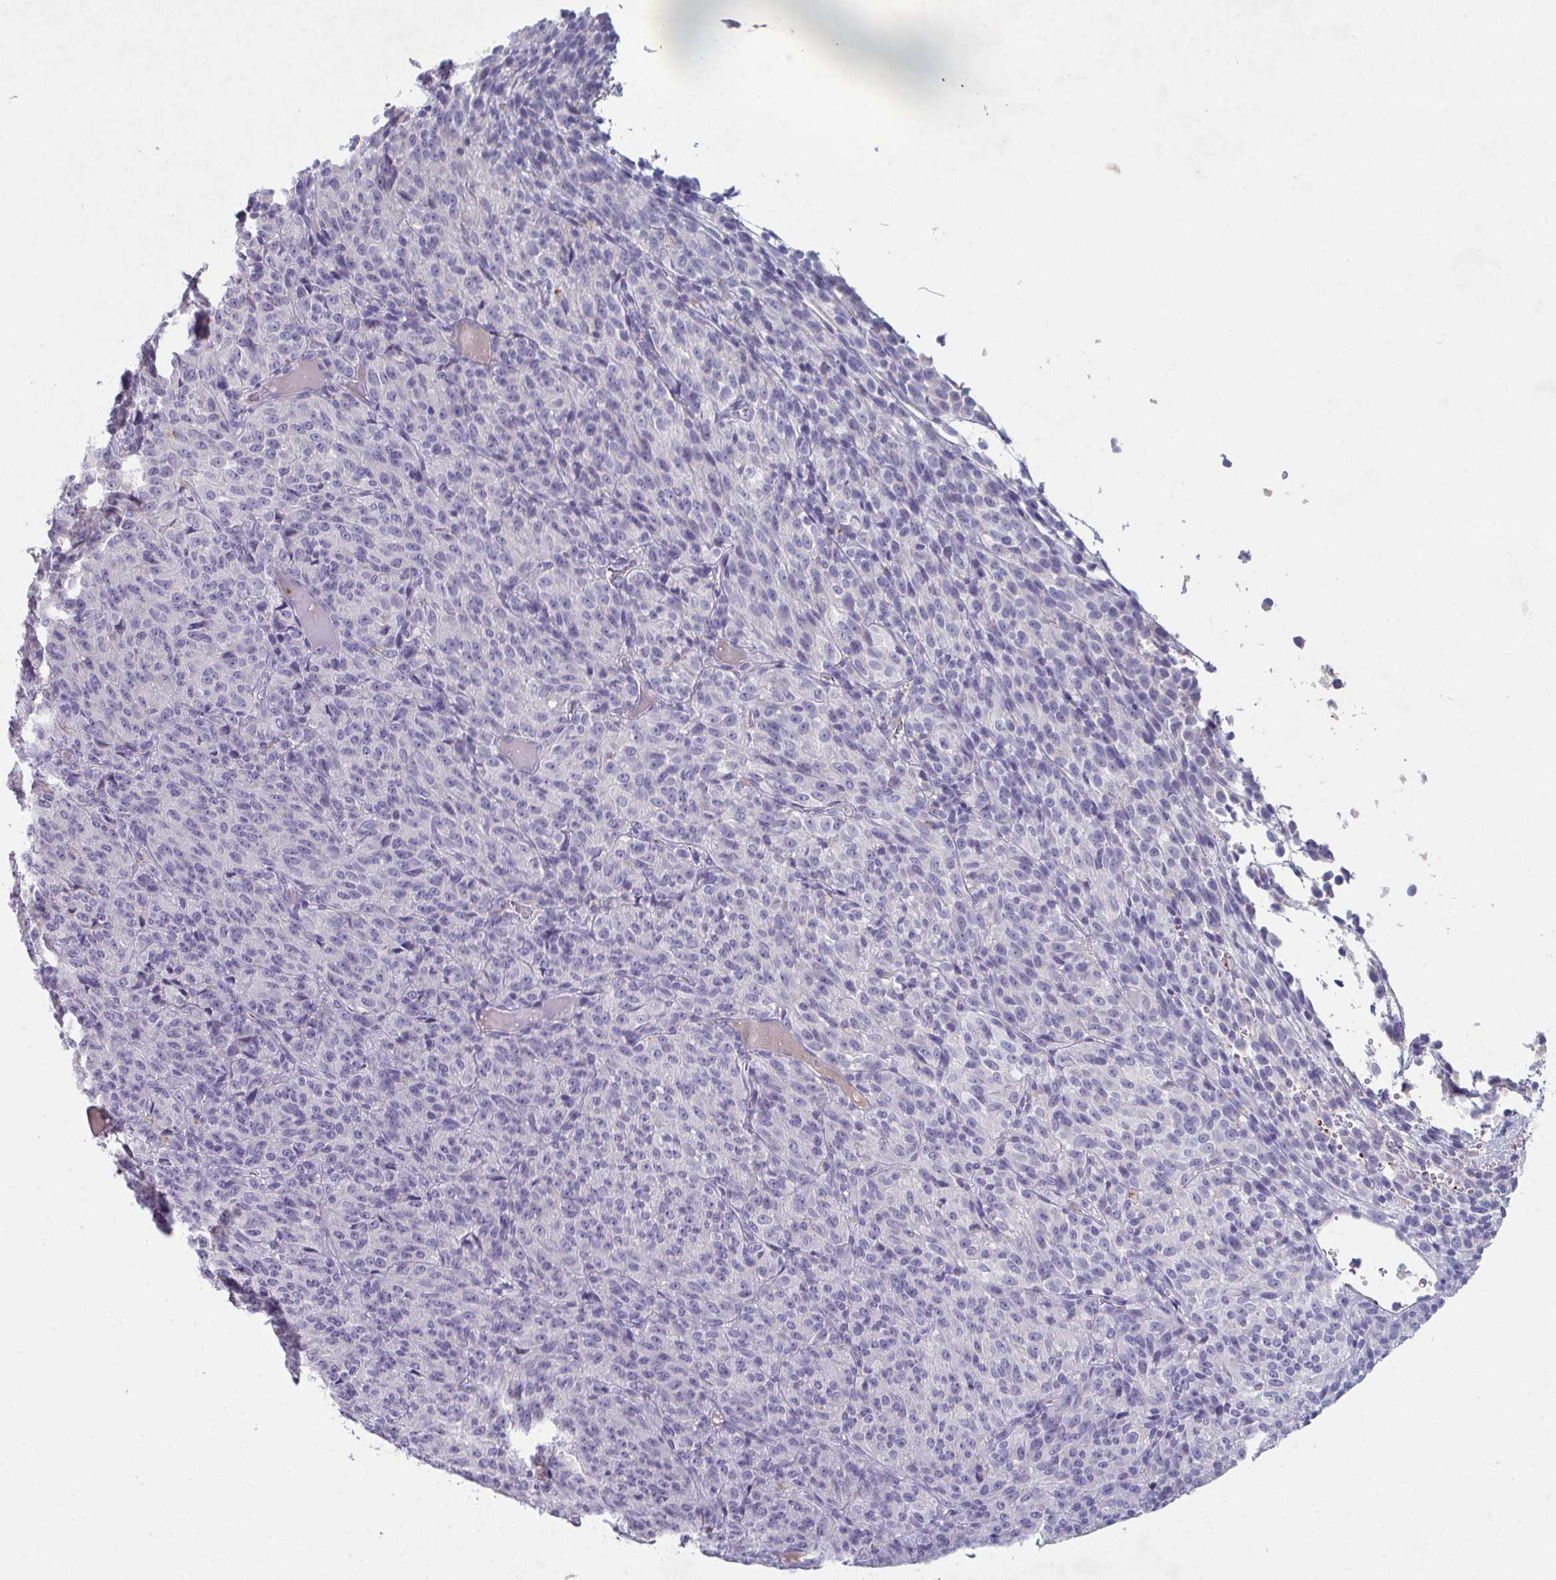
{"staining": {"intensity": "negative", "quantity": "none", "location": "none"}, "tissue": "melanoma", "cell_type": "Tumor cells", "image_type": "cancer", "snomed": [{"axis": "morphology", "description": "Malignant melanoma, Metastatic site"}, {"axis": "topography", "description": "Brain"}], "caption": "Immunohistochemistry image of neoplastic tissue: human melanoma stained with DAB displays no significant protein positivity in tumor cells.", "gene": "ADAM21", "patient": {"sex": "female", "age": 56}}